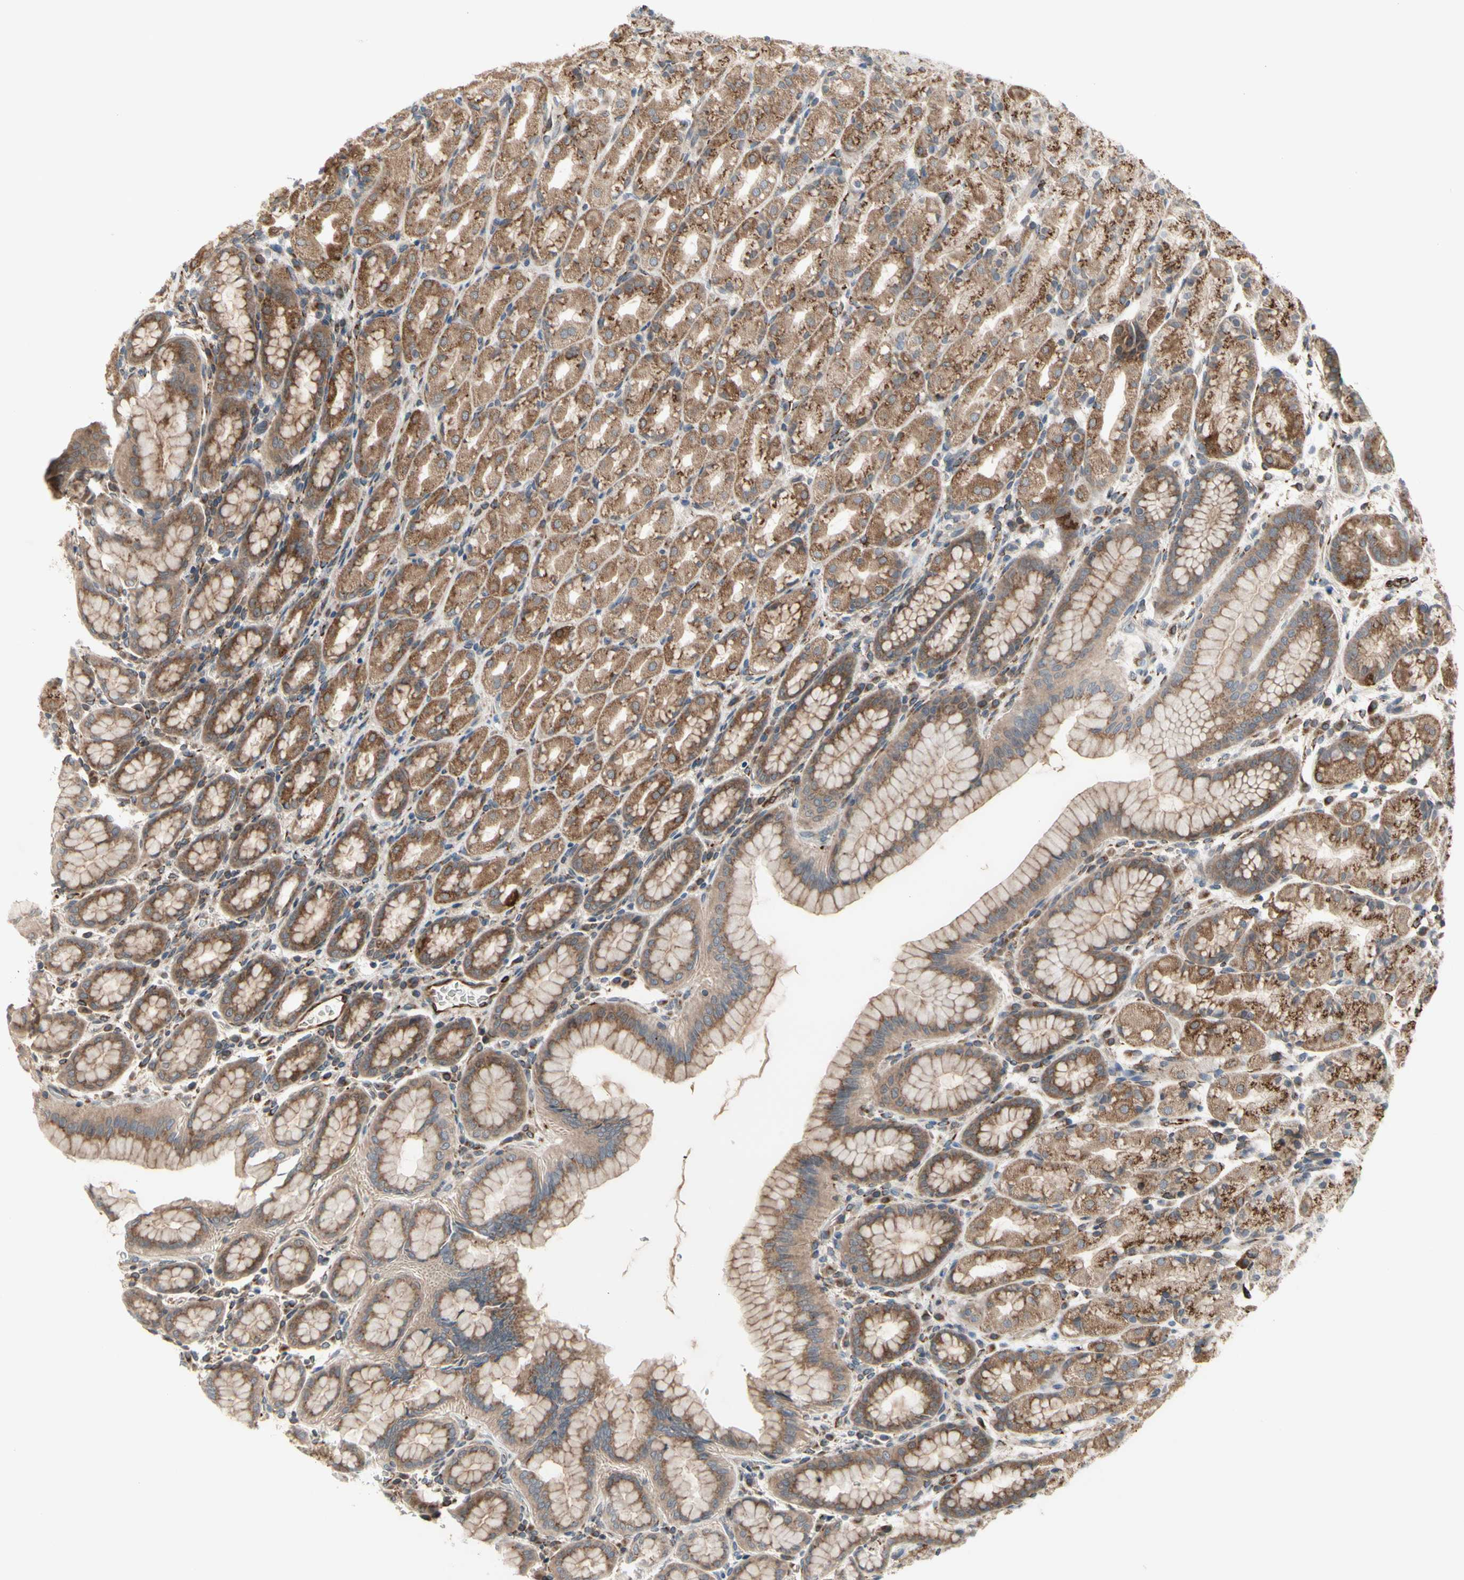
{"staining": {"intensity": "moderate", "quantity": ">75%", "location": "cytoplasmic/membranous"}, "tissue": "stomach", "cell_type": "Glandular cells", "image_type": "normal", "snomed": [{"axis": "morphology", "description": "Normal tissue, NOS"}, {"axis": "topography", "description": "Stomach, upper"}], "caption": "A brown stain shows moderate cytoplasmic/membranous positivity of a protein in glandular cells of normal human stomach.", "gene": "SLC39A9", "patient": {"sex": "male", "age": 68}}